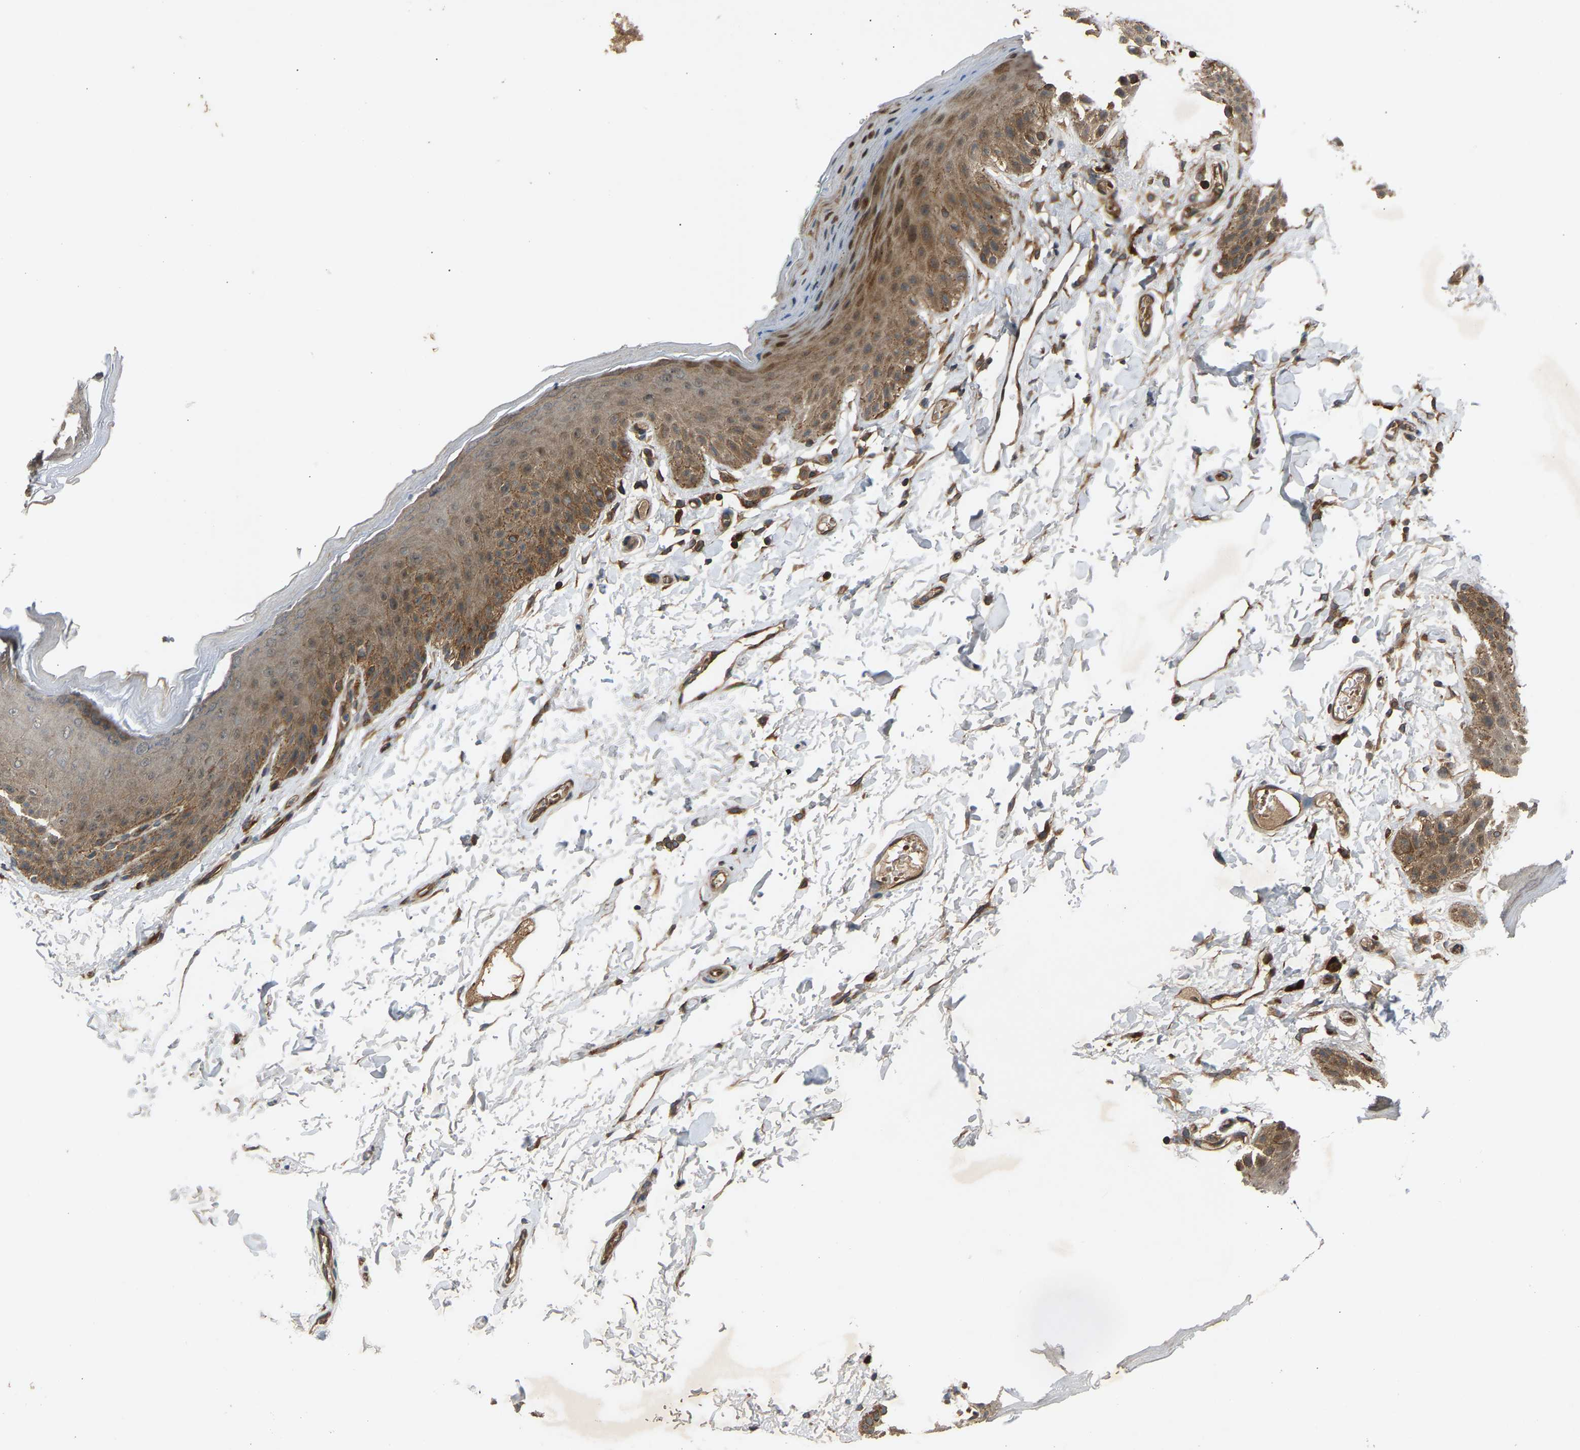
{"staining": {"intensity": "moderate", "quantity": "25%-75%", "location": "cytoplasmic/membranous"}, "tissue": "skin", "cell_type": "Epidermal cells", "image_type": "normal", "snomed": [{"axis": "morphology", "description": "Normal tissue, NOS"}, {"axis": "topography", "description": "Anal"}], "caption": "Skin was stained to show a protein in brown. There is medium levels of moderate cytoplasmic/membranous expression in approximately 25%-75% of epidermal cells.", "gene": "GAS2L1", "patient": {"sex": "male", "age": 44}}